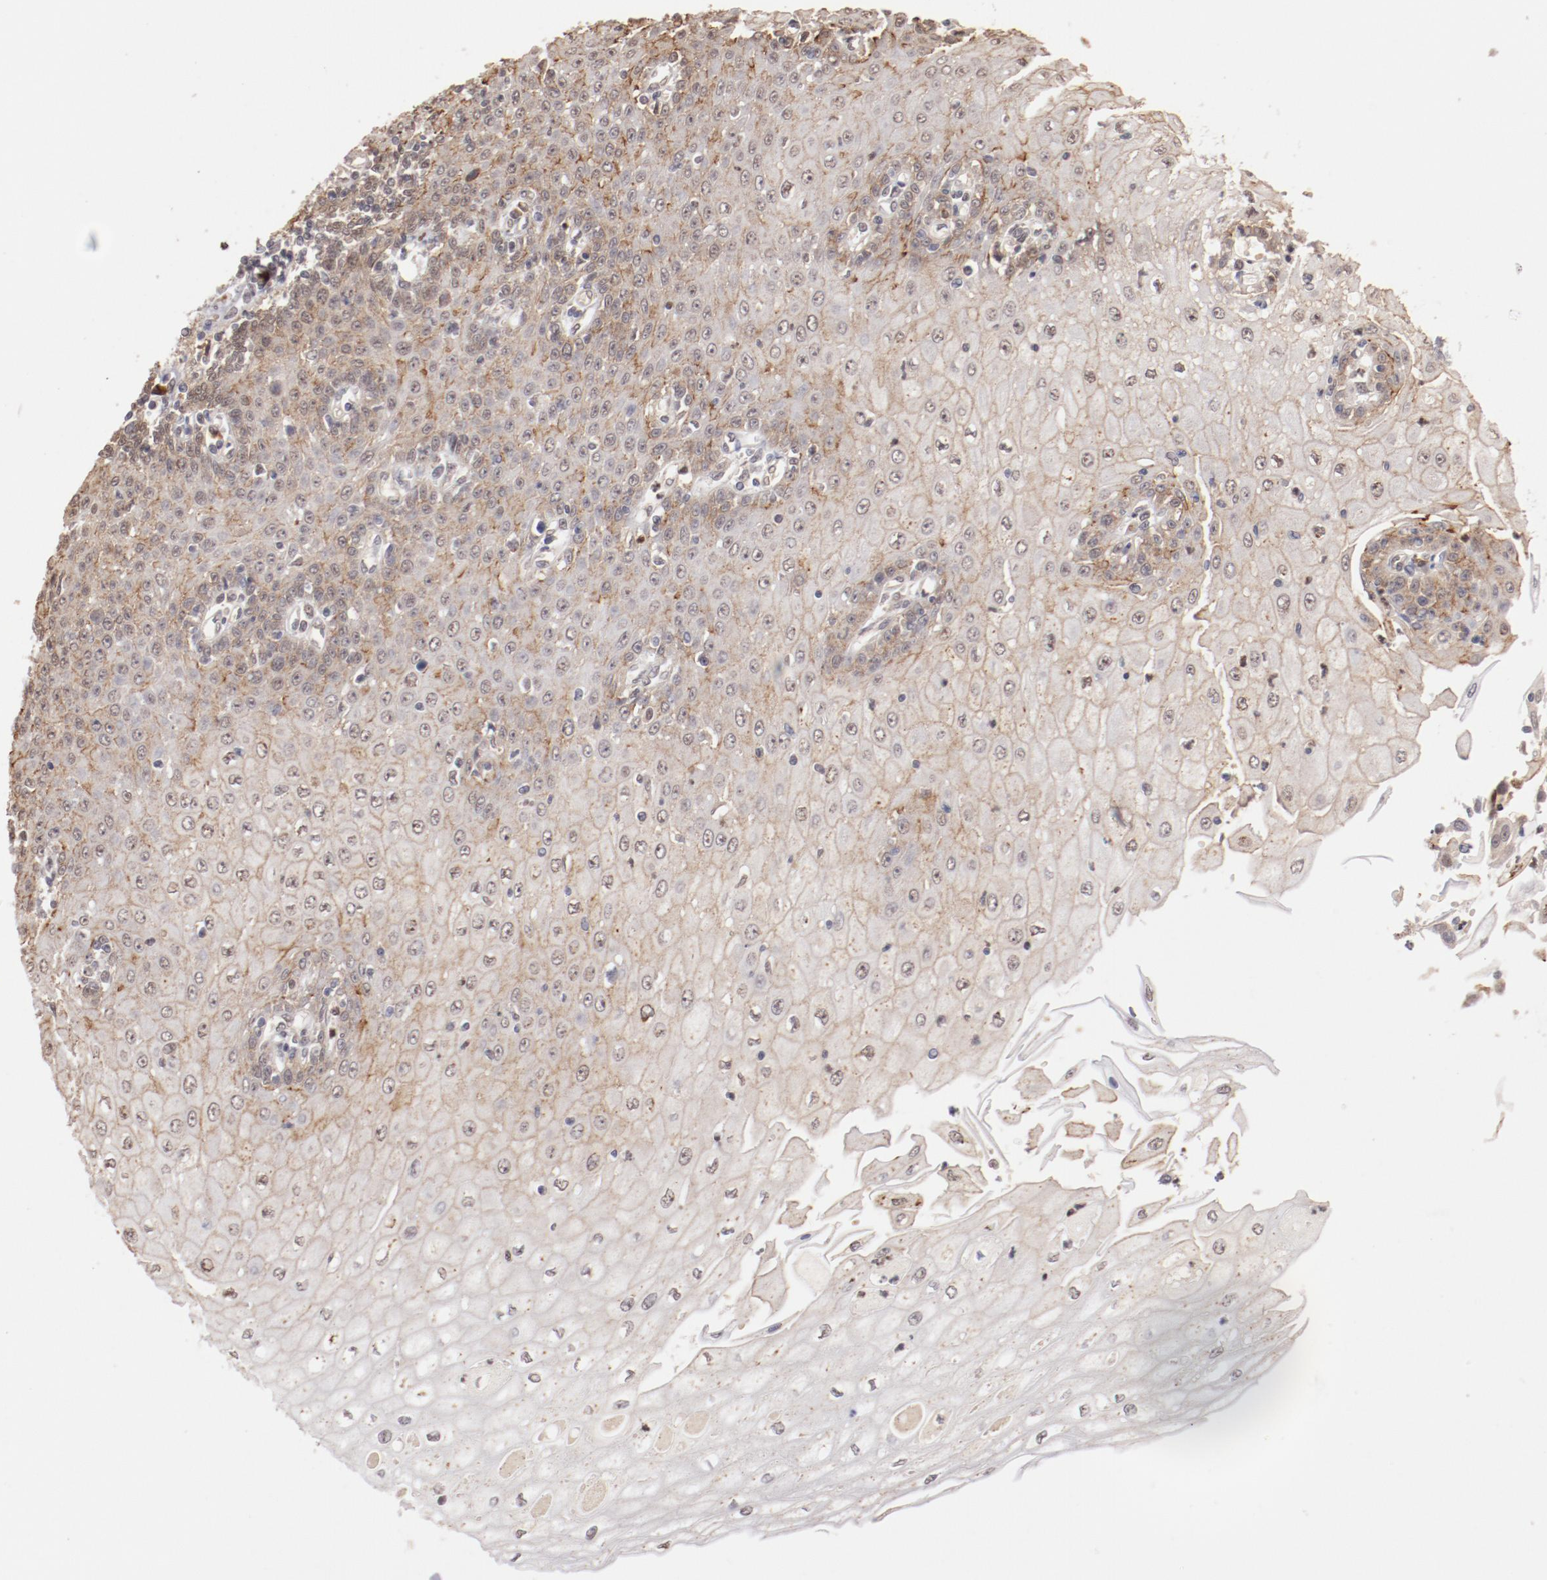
{"staining": {"intensity": "weak", "quantity": ">75%", "location": "cytoplasmic/membranous,nuclear"}, "tissue": "esophagus", "cell_type": "Squamous epithelial cells", "image_type": "normal", "snomed": [{"axis": "morphology", "description": "Normal tissue, NOS"}, {"axis": "topography", "description": "Esophagus"}], "caption": "Brown immunohistochemical staining in benign human esophagus exhibits weak cytoplasmic/membranous,nuclear expression in about >75% of squamous epithelial cells. The protein is stained brown, and the nuclei are stained in blue (DAB IHC with brightfield microscopy, high magnification).", "gene": "NFE2", "patient": {"sex": "male", "age": 65}}